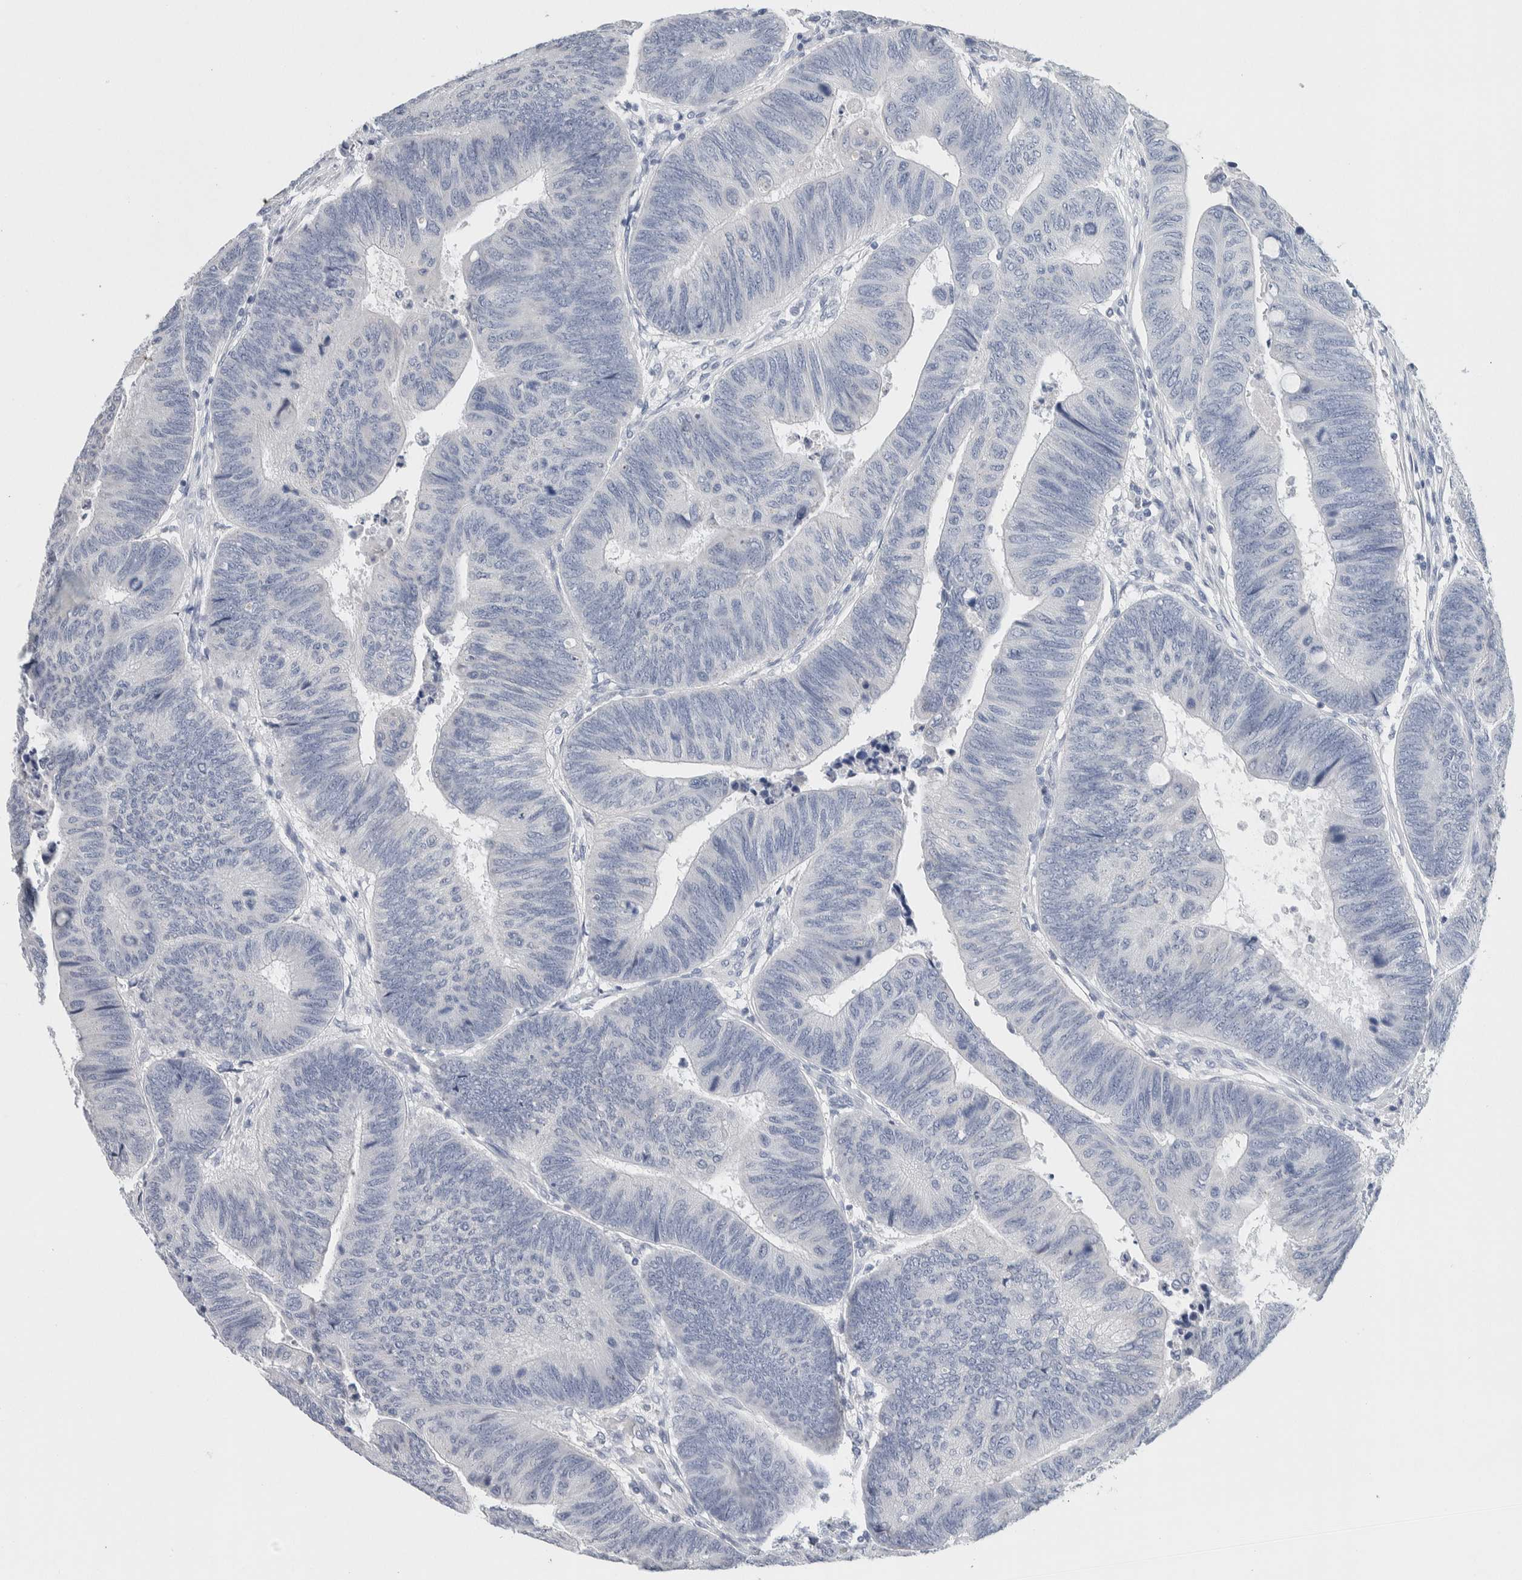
{"staining": {"intensity": "negative", "quantity": "none", "location": "none"}, "tissue": "colorectal cancer", "cell_type": "Tumor cells", "image_type": "cancer", "snomed": [{"axis": "morphology", "description": "Normal tissue, NOS"}, {"axis": "morphology", "description": "Adenocarcinoma, NOS"}, {"axis": "topography", "description": "Rectum"}, {"axis": "topography", "description": "Peripheral nerve tissue"}], "caption": "Immunohistochemical staining of human colorectal adenocarcinoma exhibits no significant positivity in tumor cells.", "gene": "SCN2A", "patient": {"sex": "male", "age": 92}}